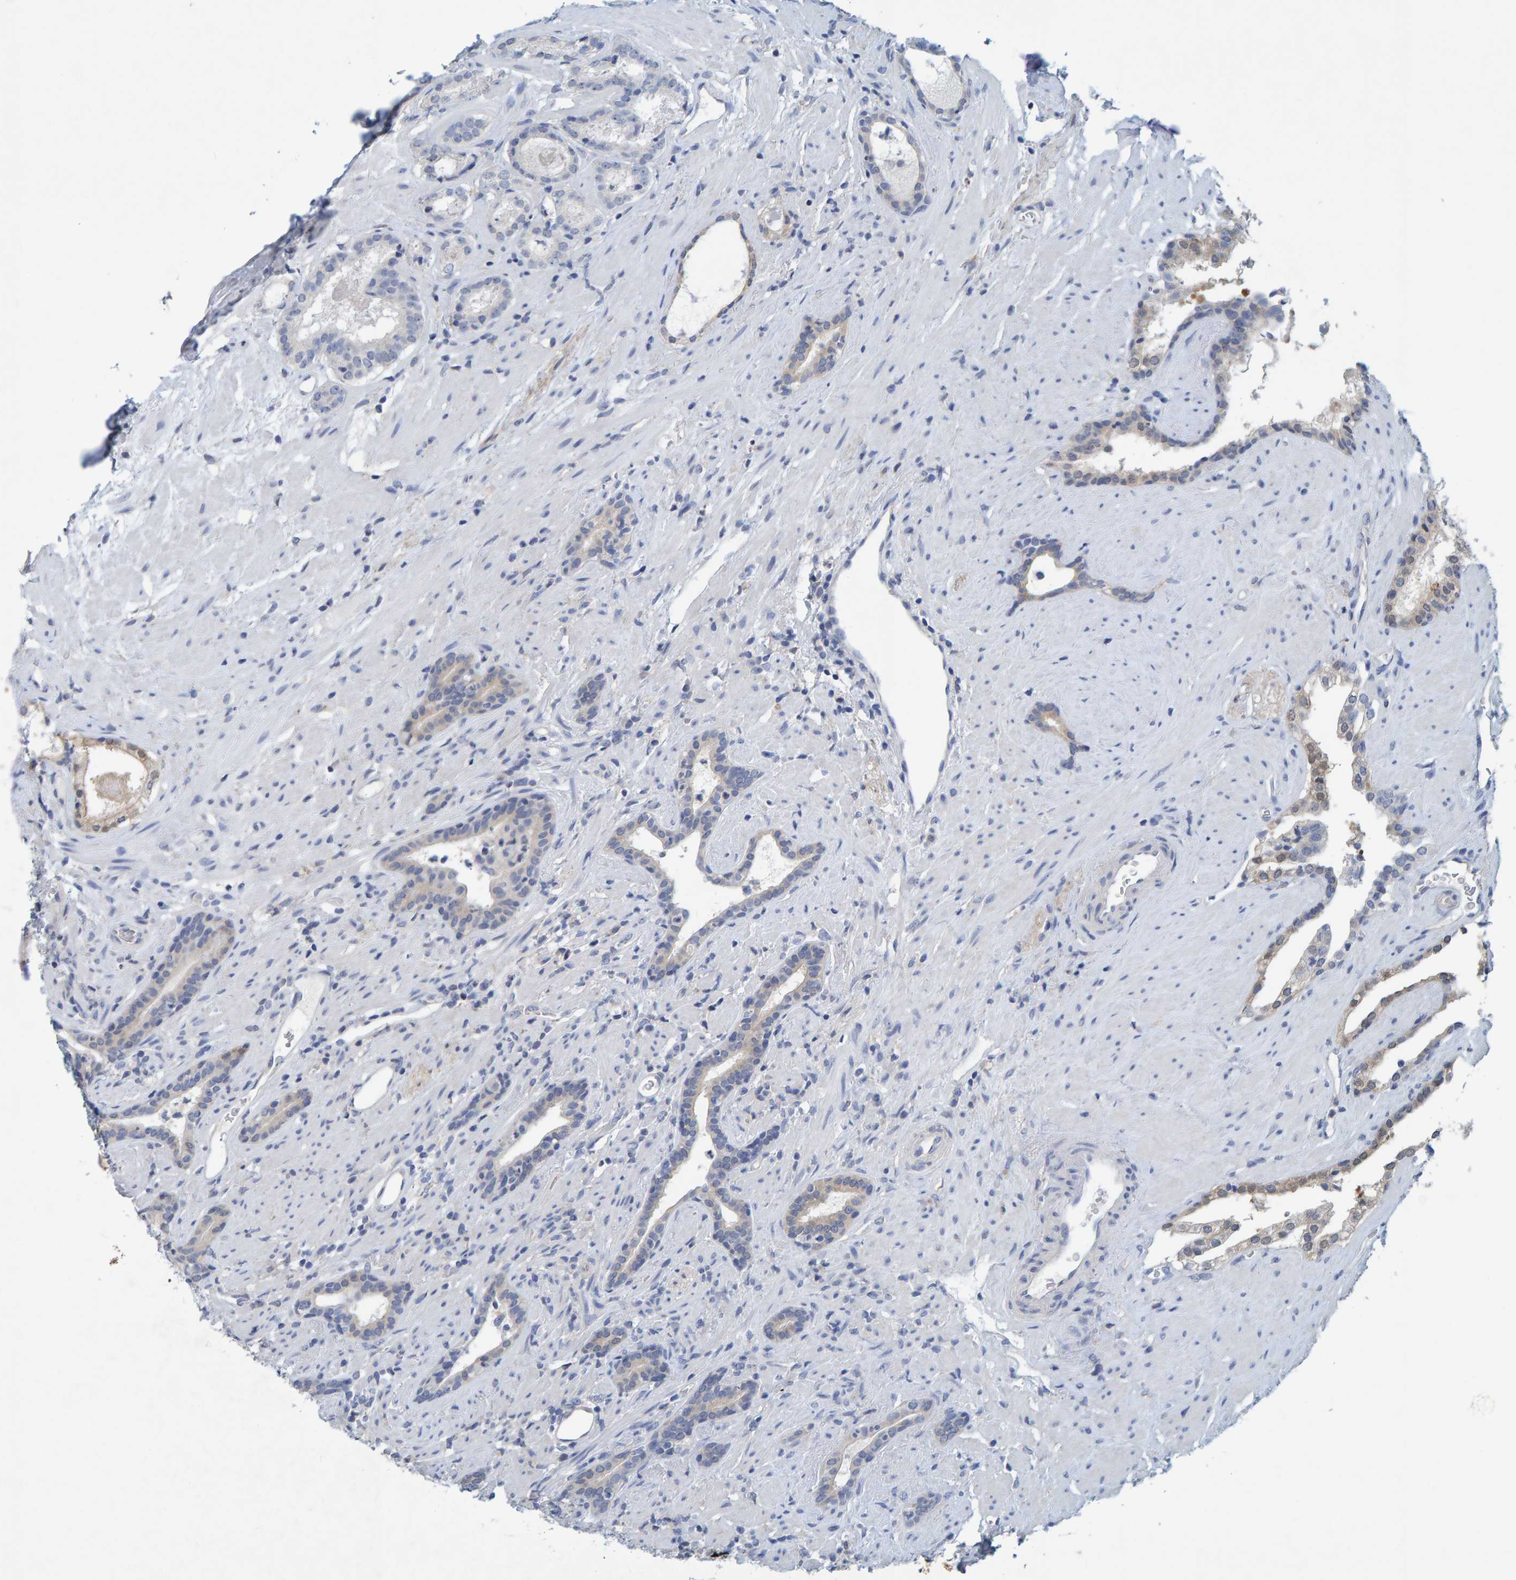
{"staining": {"intensity": "negative", "quantity": "none", "location": "none"}, "tissue": "prostate cancer", "cell_type": "Tumor cells", "image_type": "cancer", "snomed": [{"axis": "morphology", "description": "Adenocarcinoma, High grade"}, {"axis": "topography", "description": "Prostate"}], "caption": "There is no significant staining in tumor cells of prostate cancer.", "gene": "ALAD", "patient": {"sex": "male", "age": 71}}